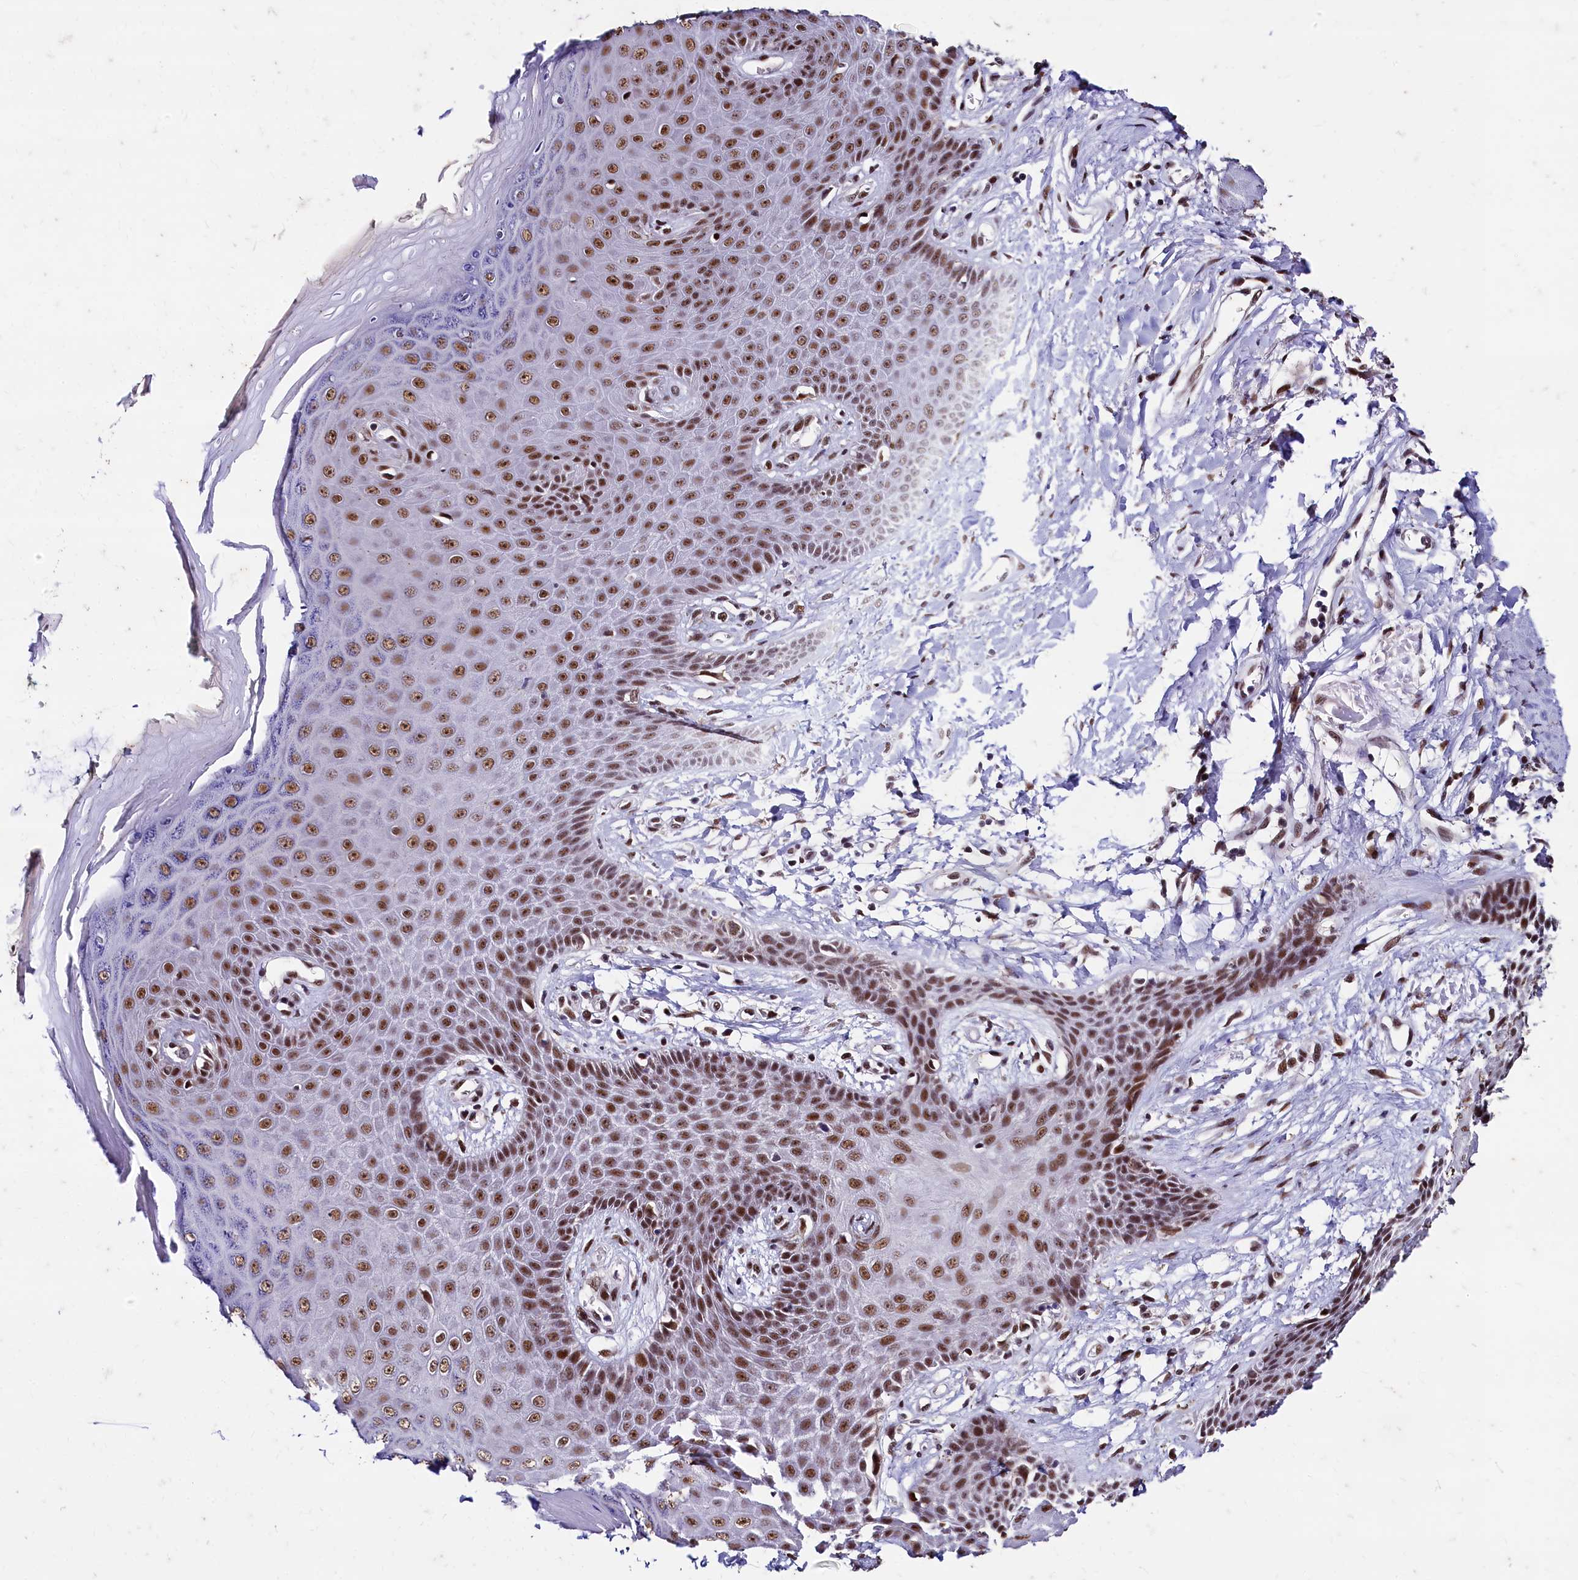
{"staining": {"intensity": "strong", "quantity": ">75%", "location": "nuclear"}, "tissue": "skin", "cell_type": "Epidermal cells", "image_type": "normal", "snomed": [{"axis": "morphology", "description": "Normal tissue, NOS"}, {"axis": "topography", "description": "Anal"}], "caption": "High-magnification brightfield microscopy of unremarkable skin stained with DAB (brown) and counterstained with hematoxylin (blue). epidermal cells exhibit strong nuclear expression is identified in about>75% of cells. The staining was performed using DAB (3,3'-diaminobenzidine), with brown indicating positive protein expression. Nuclei are stained blue with hematoxylin.", "gene": "CPSF7", "patient": {"sex": "male", "age": 78}}